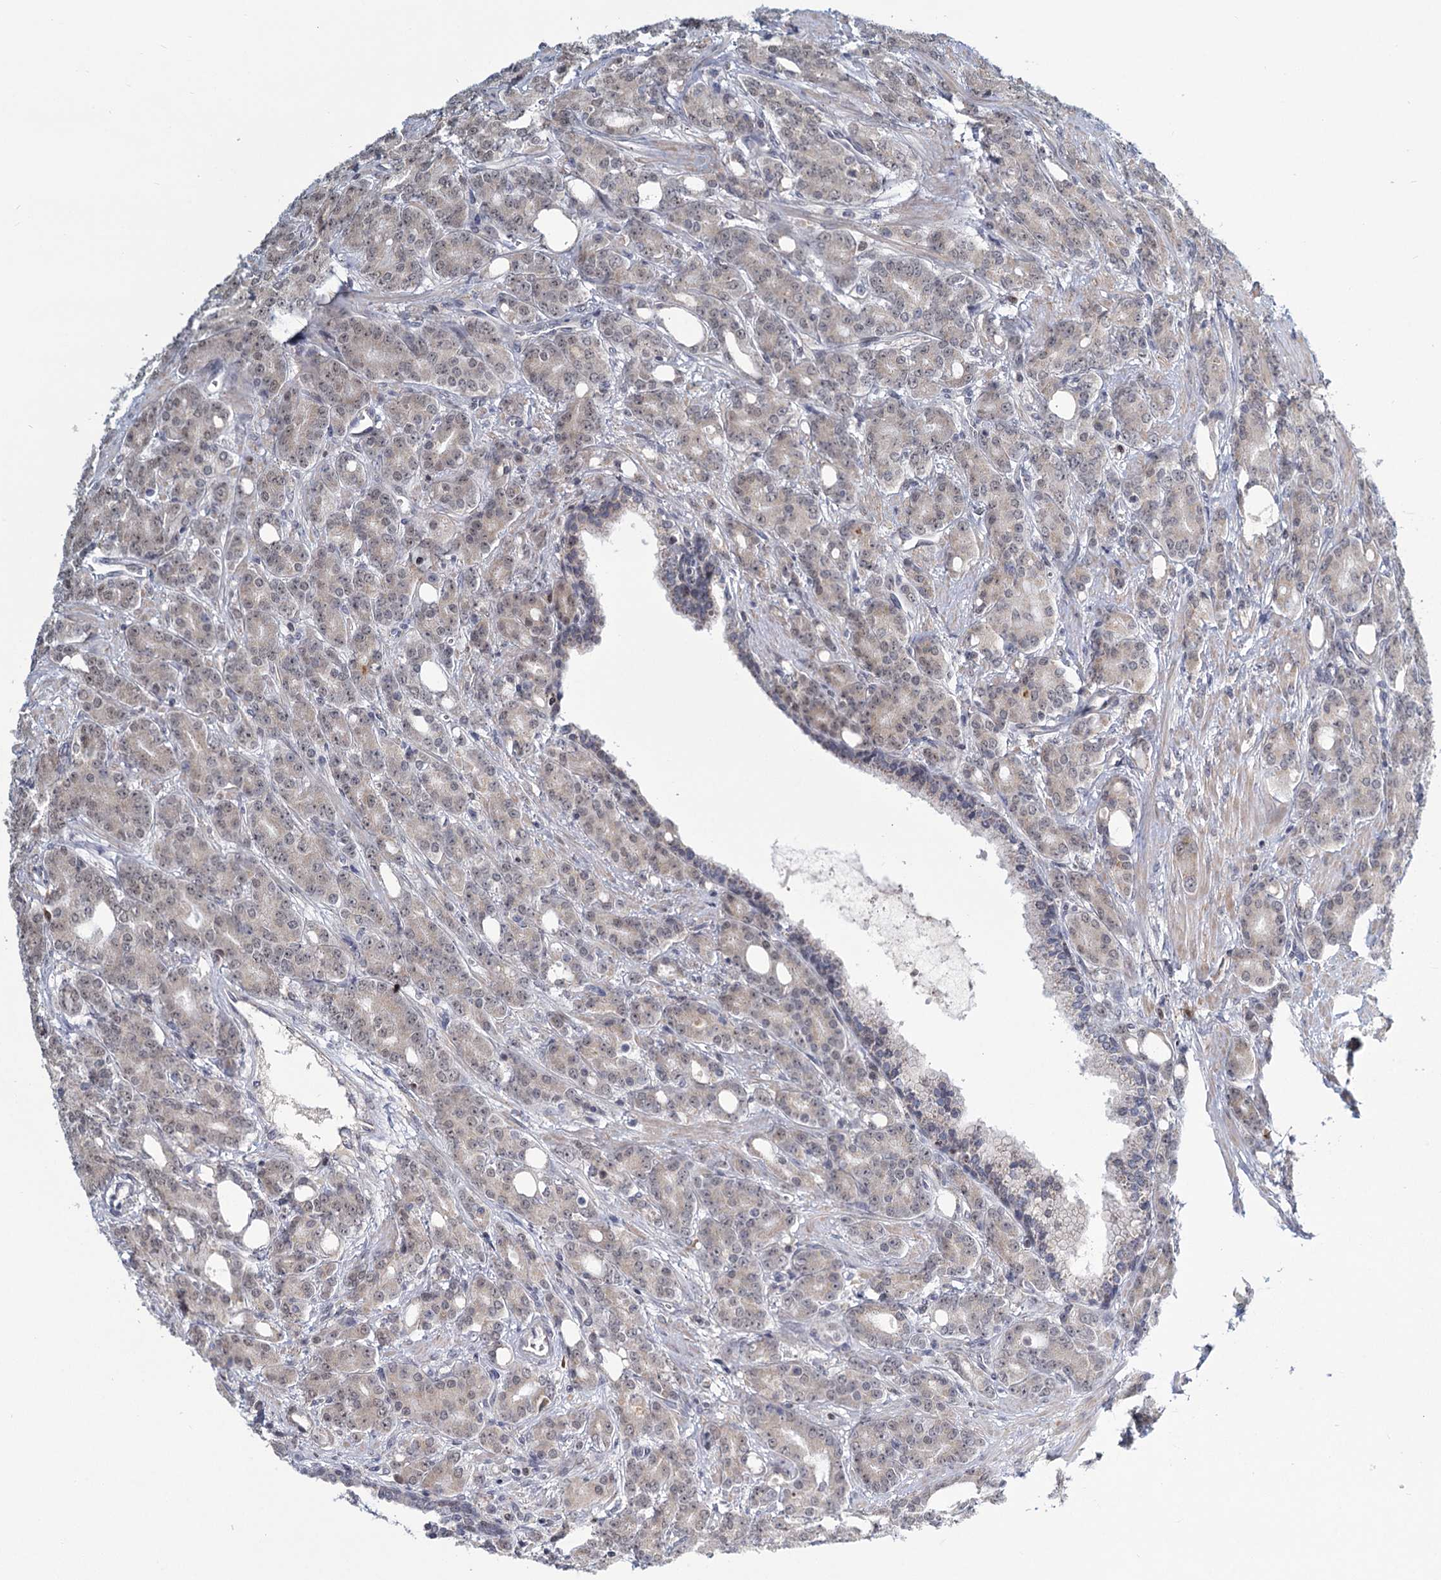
{"staining": {"intensity": "negative", "quantity": "none", "location": "none"}, "tissue": "prostate cancer", "cell_type": "Tumor cells", "image_type": "cancer", "snomed": [{"axis": "morphology", "description": "Adenocarcinoma, High grade"}, {"axis": "topography", "description": "Prostate"}], "caption": "Photomicrograph shows no protein expression in tumor cells of prostate high-grade adenocarcinoma tissue. Nuclei are stained in blue.", "gene": "STAP1", "patient": {"sex": "male", "age": 62}}